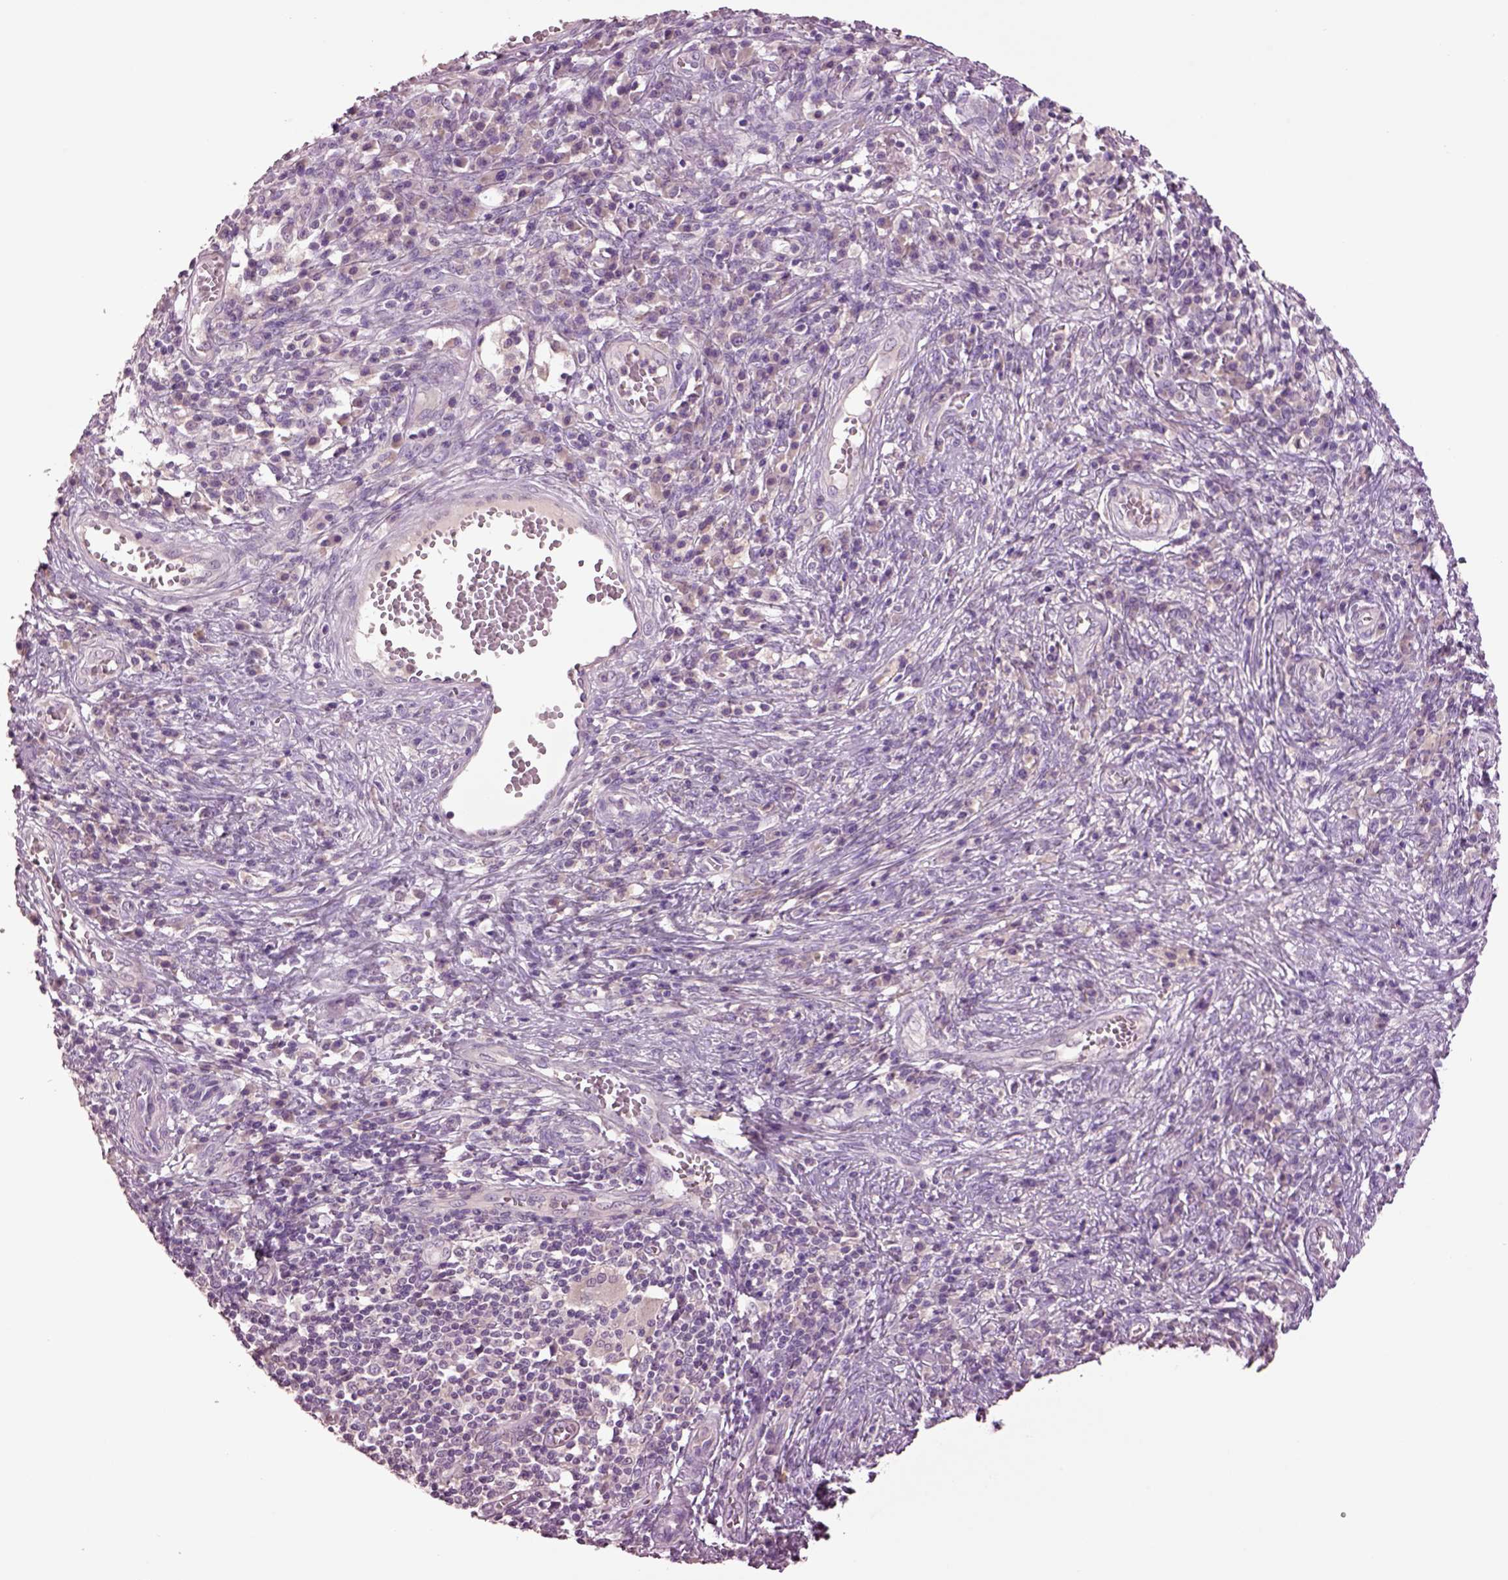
{"staining": {"intensity": "negative", "quantity": "none", "location": "none"}, "tissue": "cervical cancer", "cell_type": "Tumor cells", "image_type": "cancer", "snomed": [{"axis": "morphology", "description": "Squamous cell carcinoma, NOS"}, {"axis": "topography", "description": "Cervix"}], "caption": "IHC histopathology image of human cervical squamous cell carcinoma stained for a protein (brown), which shows no positivity in tumor cells. The staining was performed using DAB to visualize the protein expression in brown, while the nuclei were stained in blue with hematoxylin (Magnification: 20x).", "gene": "CLPSL1", "patient": {"sex": "female", "age": 39}}